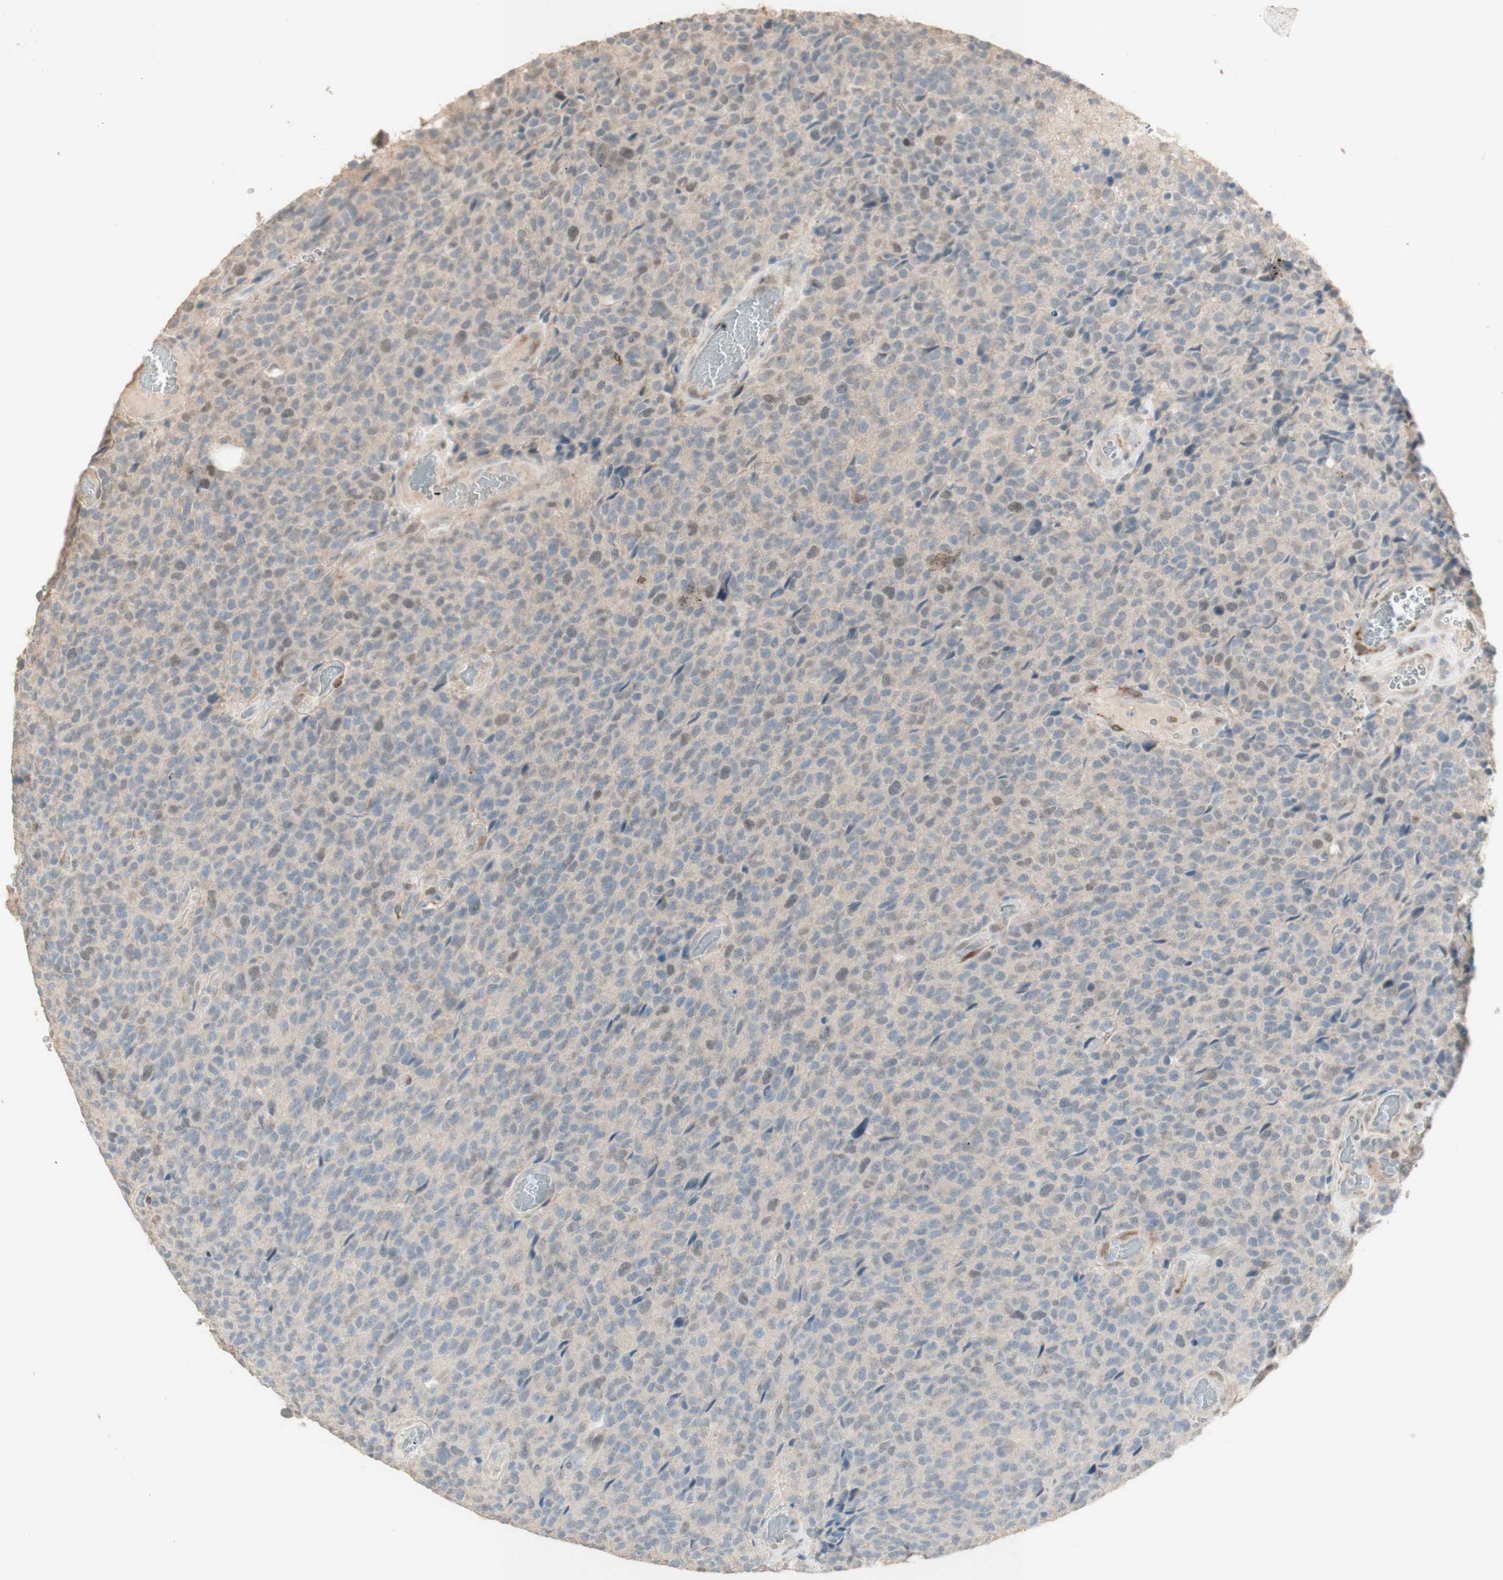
{"staining": {"intensity": "negative", "quantity": "none", "location": "none"}, "tissue": "glioma", "cell_type": "Tumor cells", "image_type": "cancer", "snomed": [{"axis": "morphology", "description": "Glioma, malignant, High grade"}, {"axis": "topography", "description": "pancreas cauda"}], "caption": "Tumor cells are negative for protein expression in human high-grade glioma (malignant).", "gene": "MUC3A", "patient": {"sex": "male", "age": 60}}